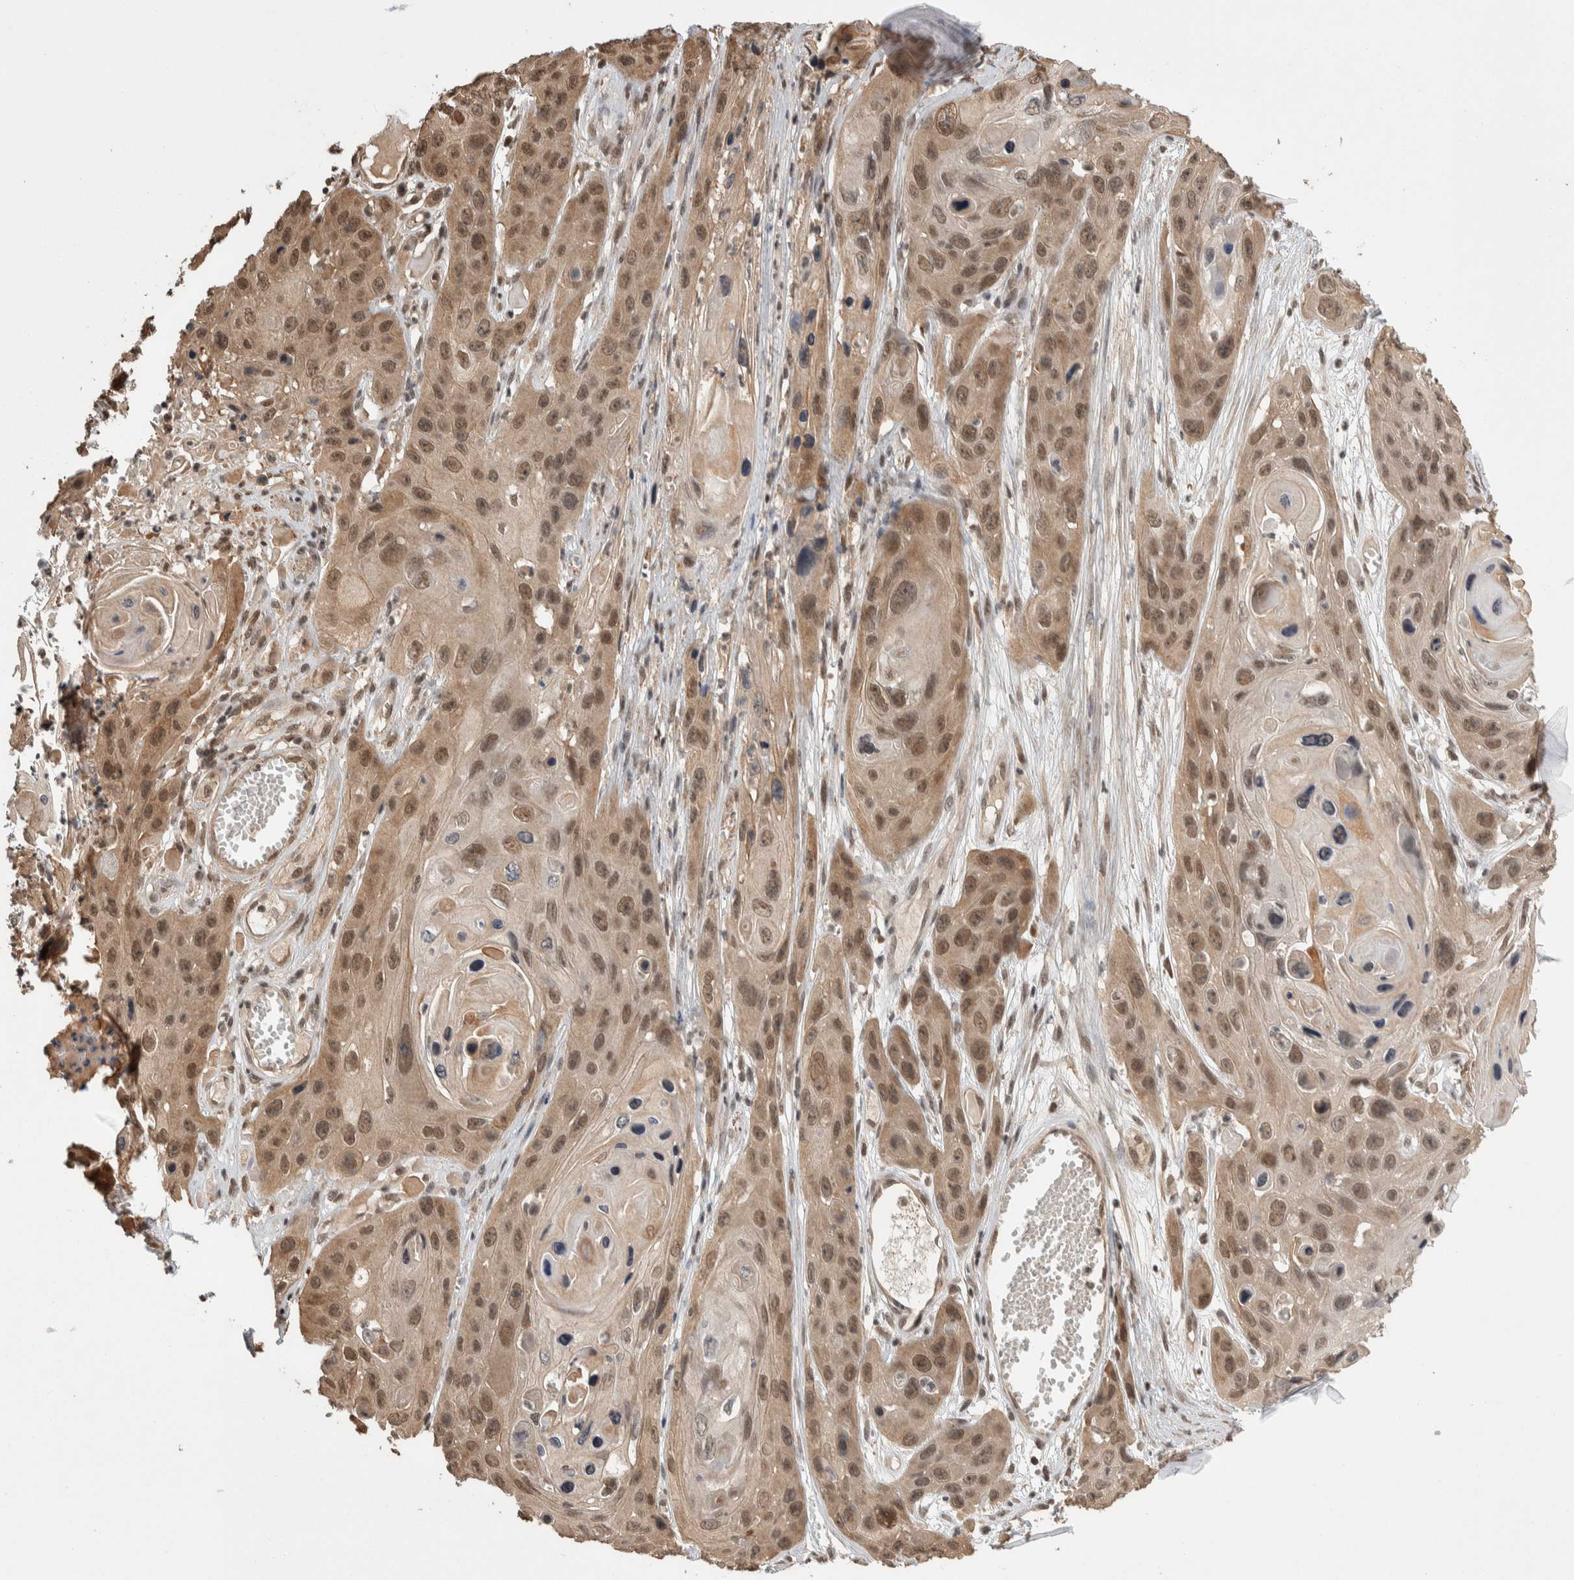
{"staining": {"intensity": "moderate", "quantity": ">75%", "location": "nuclear"}, "tissue": "skin cancer", "cell_type": "Tumor cells", "image_type": "cancer", "snomed": [{"axis": "morphology", "description": "Squamous cell carcinoma, NOS"}, {"axis": "topography", "description": "Skin"}], "caption": "A histopathology image of human squamous cell carcinoma (skin) stained for a protein reveals moderate nuclear brown staining in tumor cells.", "gene": "ZNF592", "patient": {"sex": "male", "age": 55}}